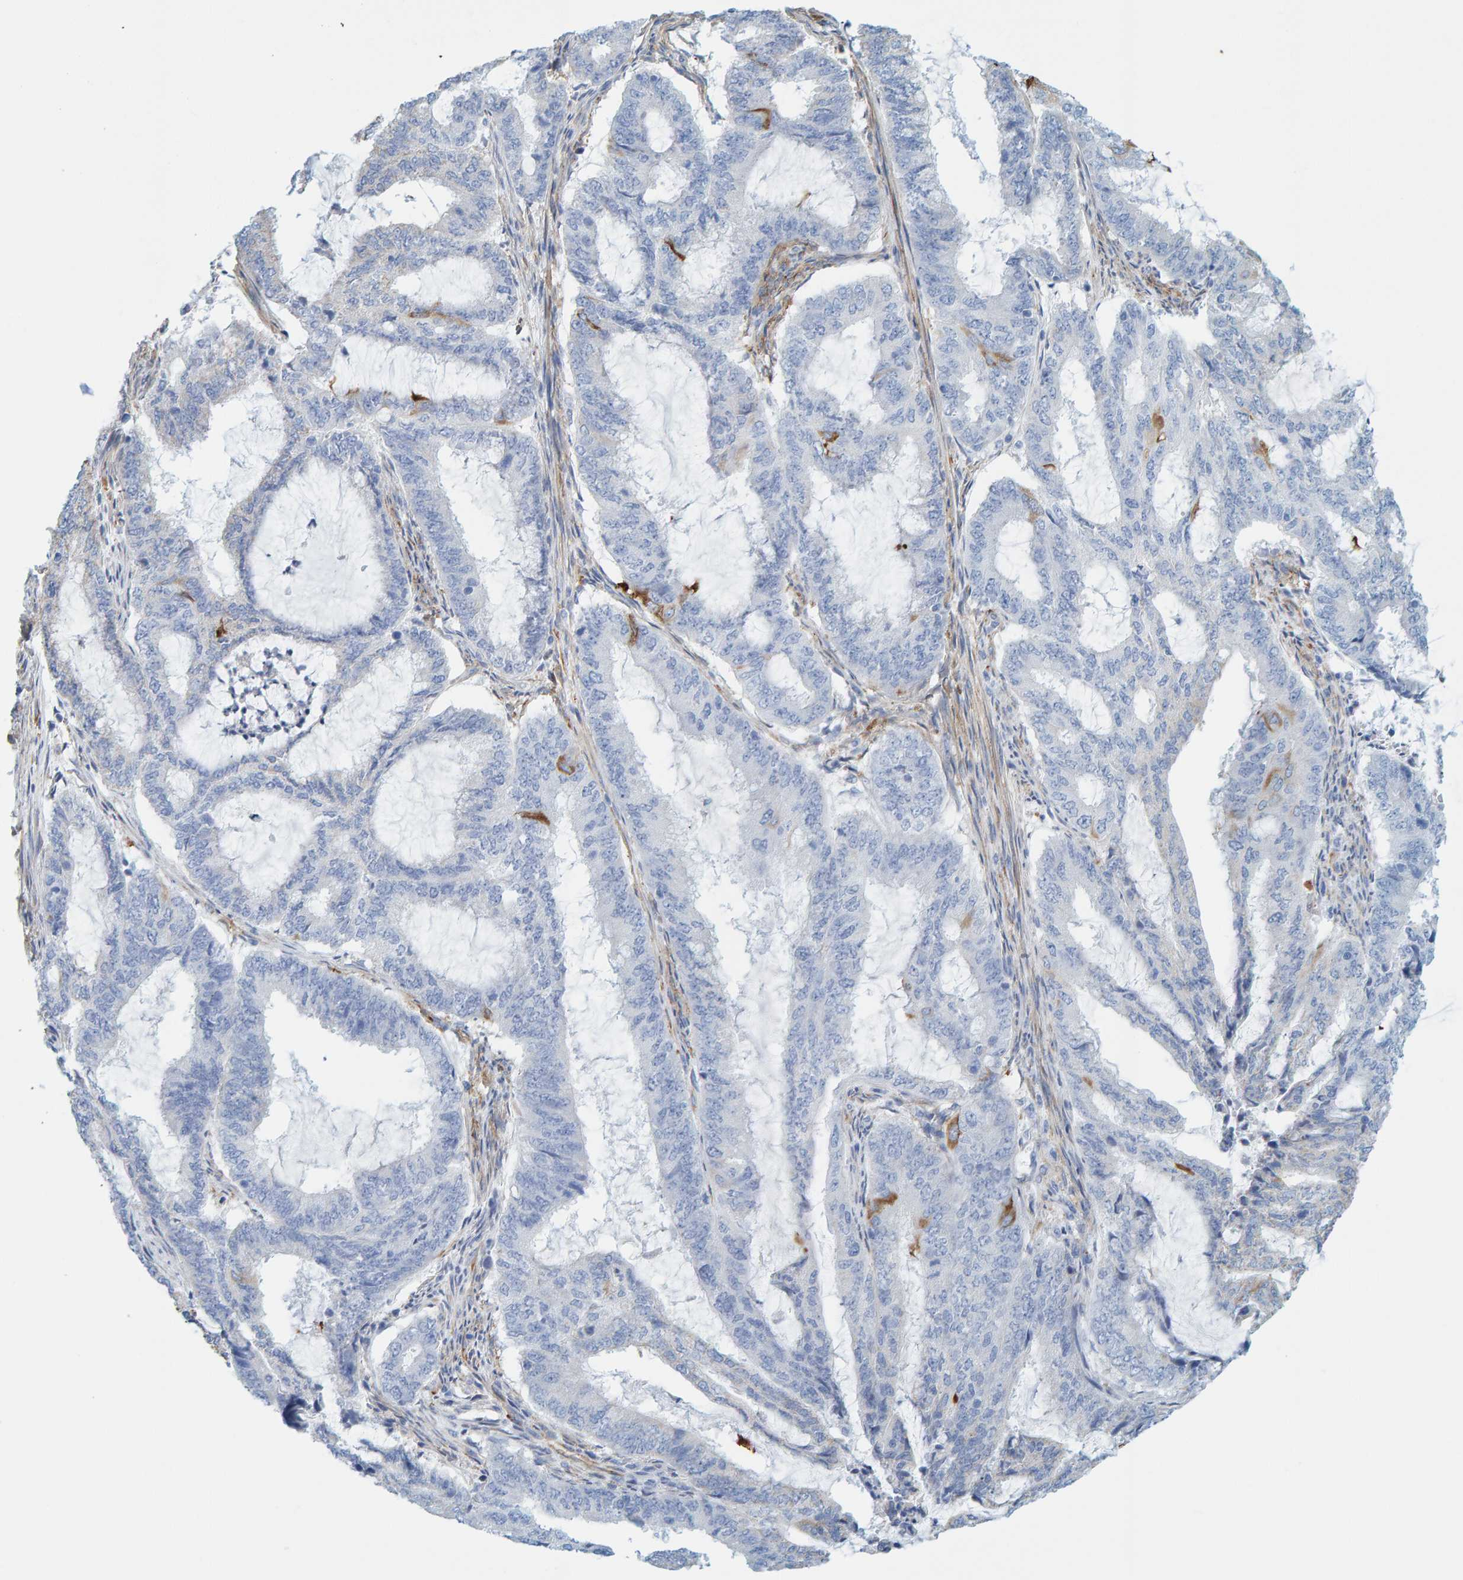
{"staining": {"intensity": "negative", "quantity": "none", "location": "none"}, "tissue": "endometrial cancer", "cell_type": "Tumor cells", "image_type": "cancer", "snomed": [{"axis": "morphology", "description": "Adenocarcinoma, NOS"}, {"axis": "topography", "description": "Endometrium"}], "caption": "The micrograph reveals no staining of tumor cells in endometrial cancer.", "gene": "MAP1B", "patient": {"sex": "female", "age": 51}}